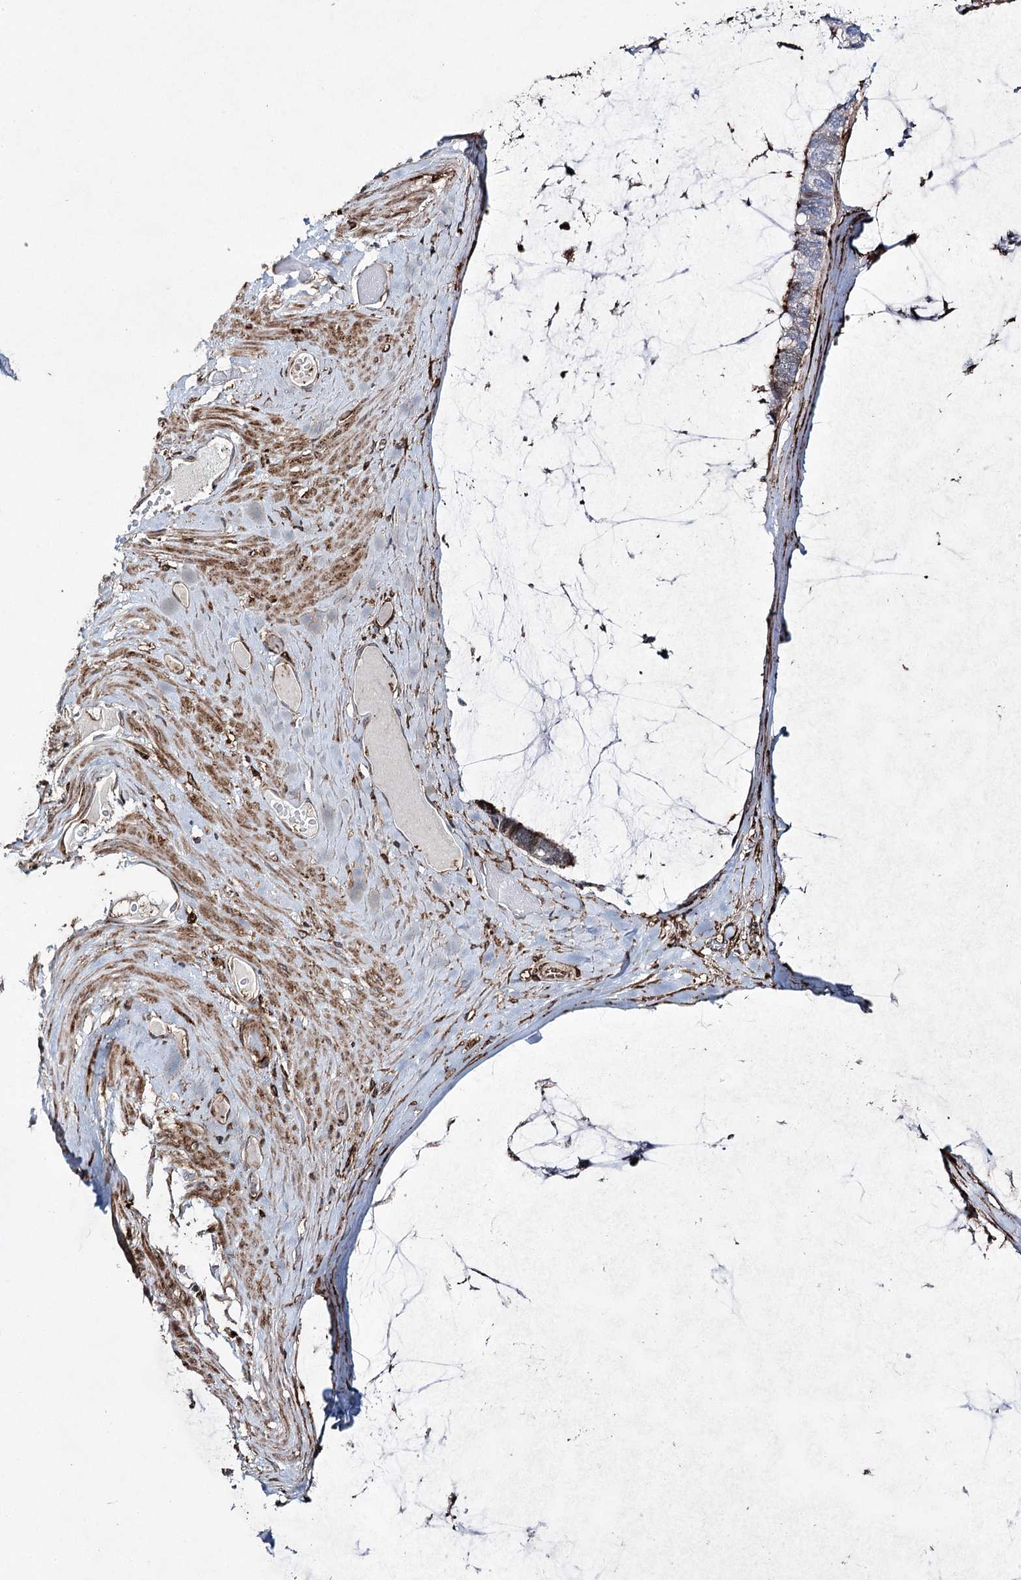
{"staining": {"intensity": "negative", "quantity": "none", "location": "none"}, "tissue": "ovarian cancer", "cell_type": "Tumor cells", "image_type": "cancer", "snomed": [{"axis": "morphology", "description": "Cystadenocarcinoma, mucinous, NOS"}, {"axis": "topography", "description": "Ovary"}], "caption": "Image shows no significant protein positivity in tumor cells of ovarian cancer.", "gene": "DCUN1D4", "patient": {"sex": "female", "age": 39}}